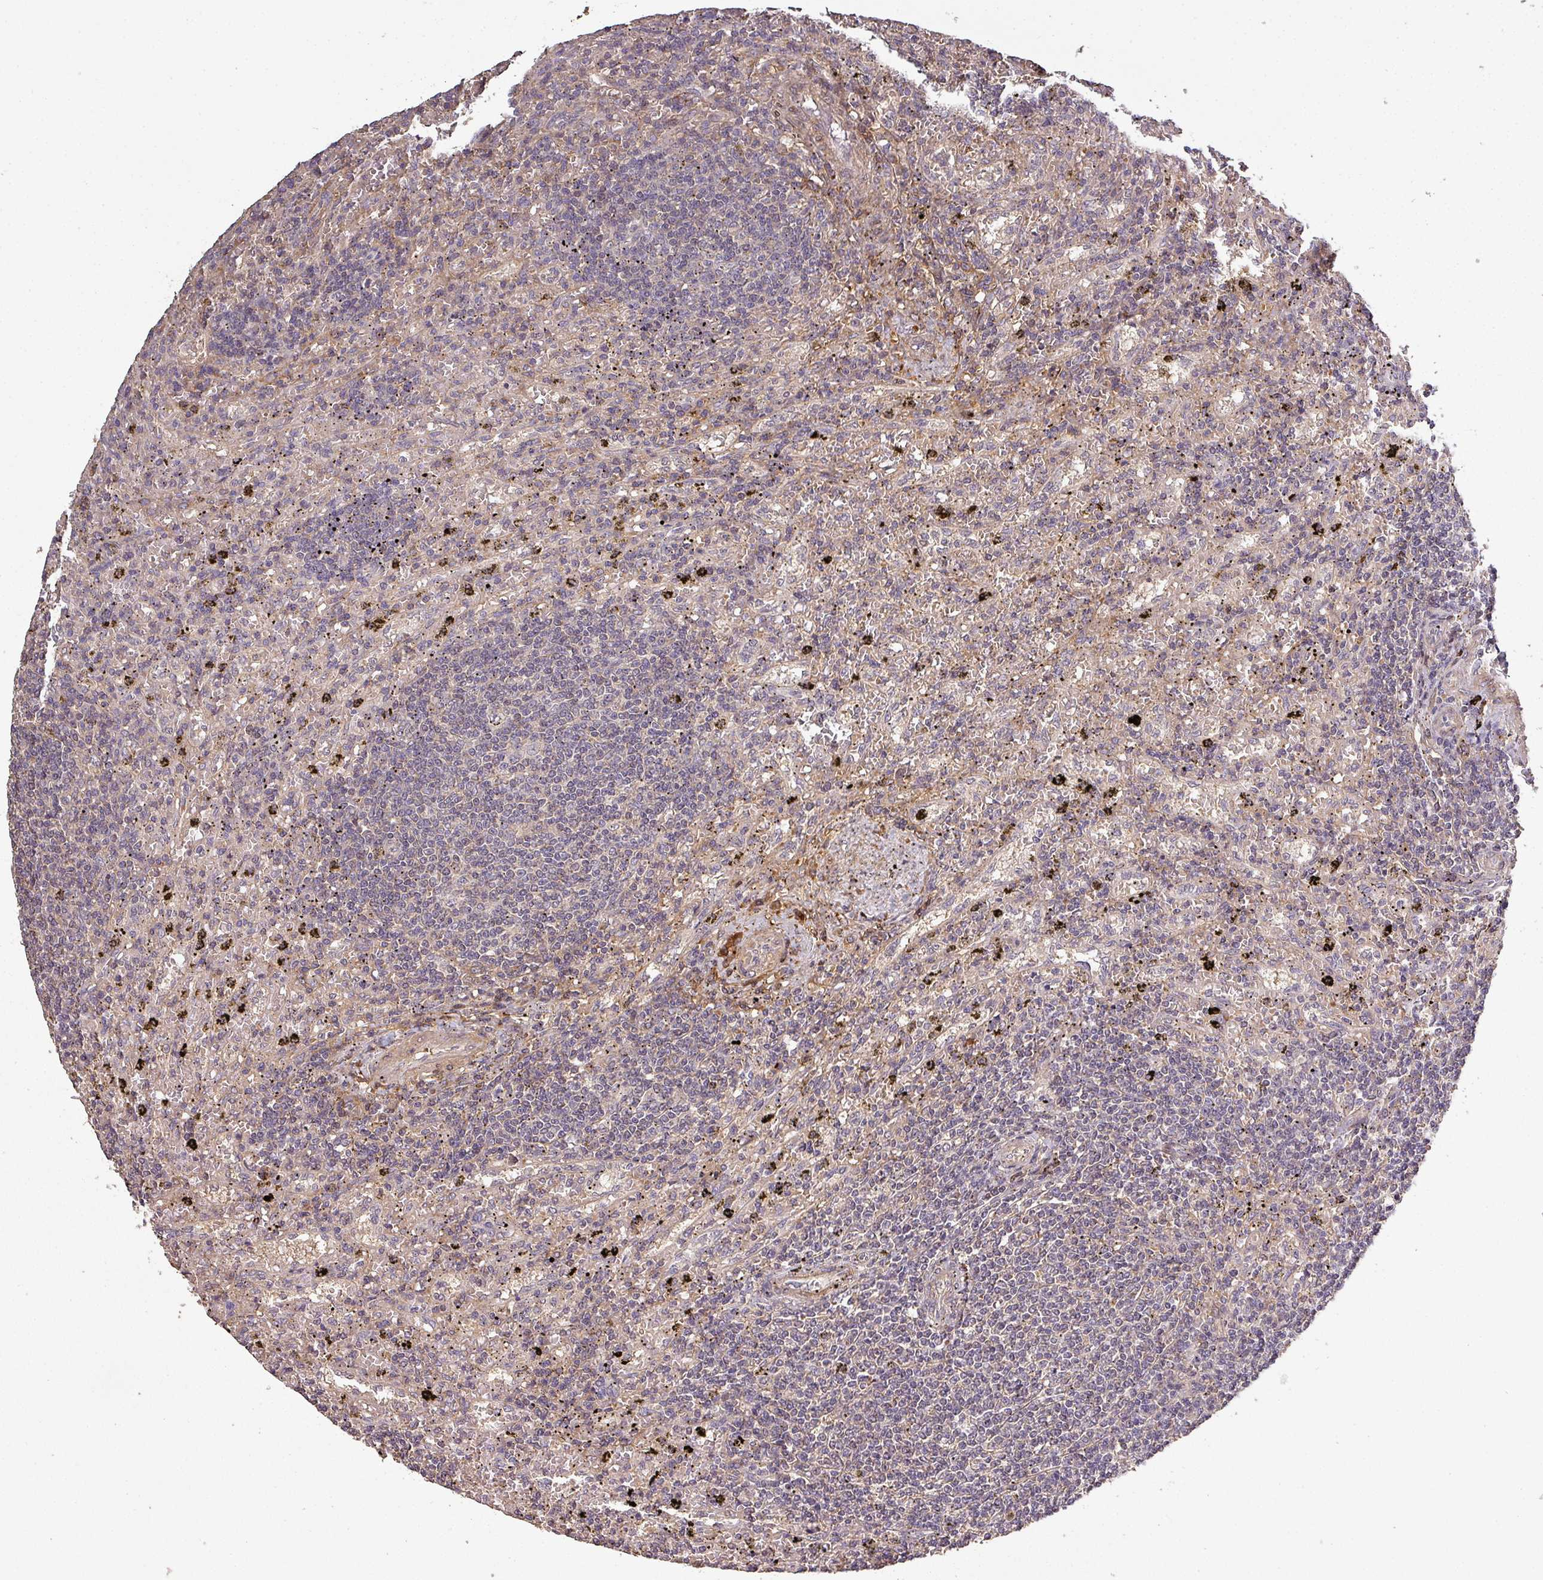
{"staining": {"intensity": "negative", "quantity": "none", "location": "none"}, "tissue": "lymphoma", "cell_type": "Tumor cells", "image_type": "cancer", "snomed": [{"axis": "morphology", "description": "Malignant lymphoma, non-Hodgkin's type, Low grade"}, {"axis": "topography", "description": "Spleen"}], "caption": "The image reveals no significant positivity in tumor cells of lymphoma.", "gene": "ISLR", "patient": {"sex": "male", "age": 76}}